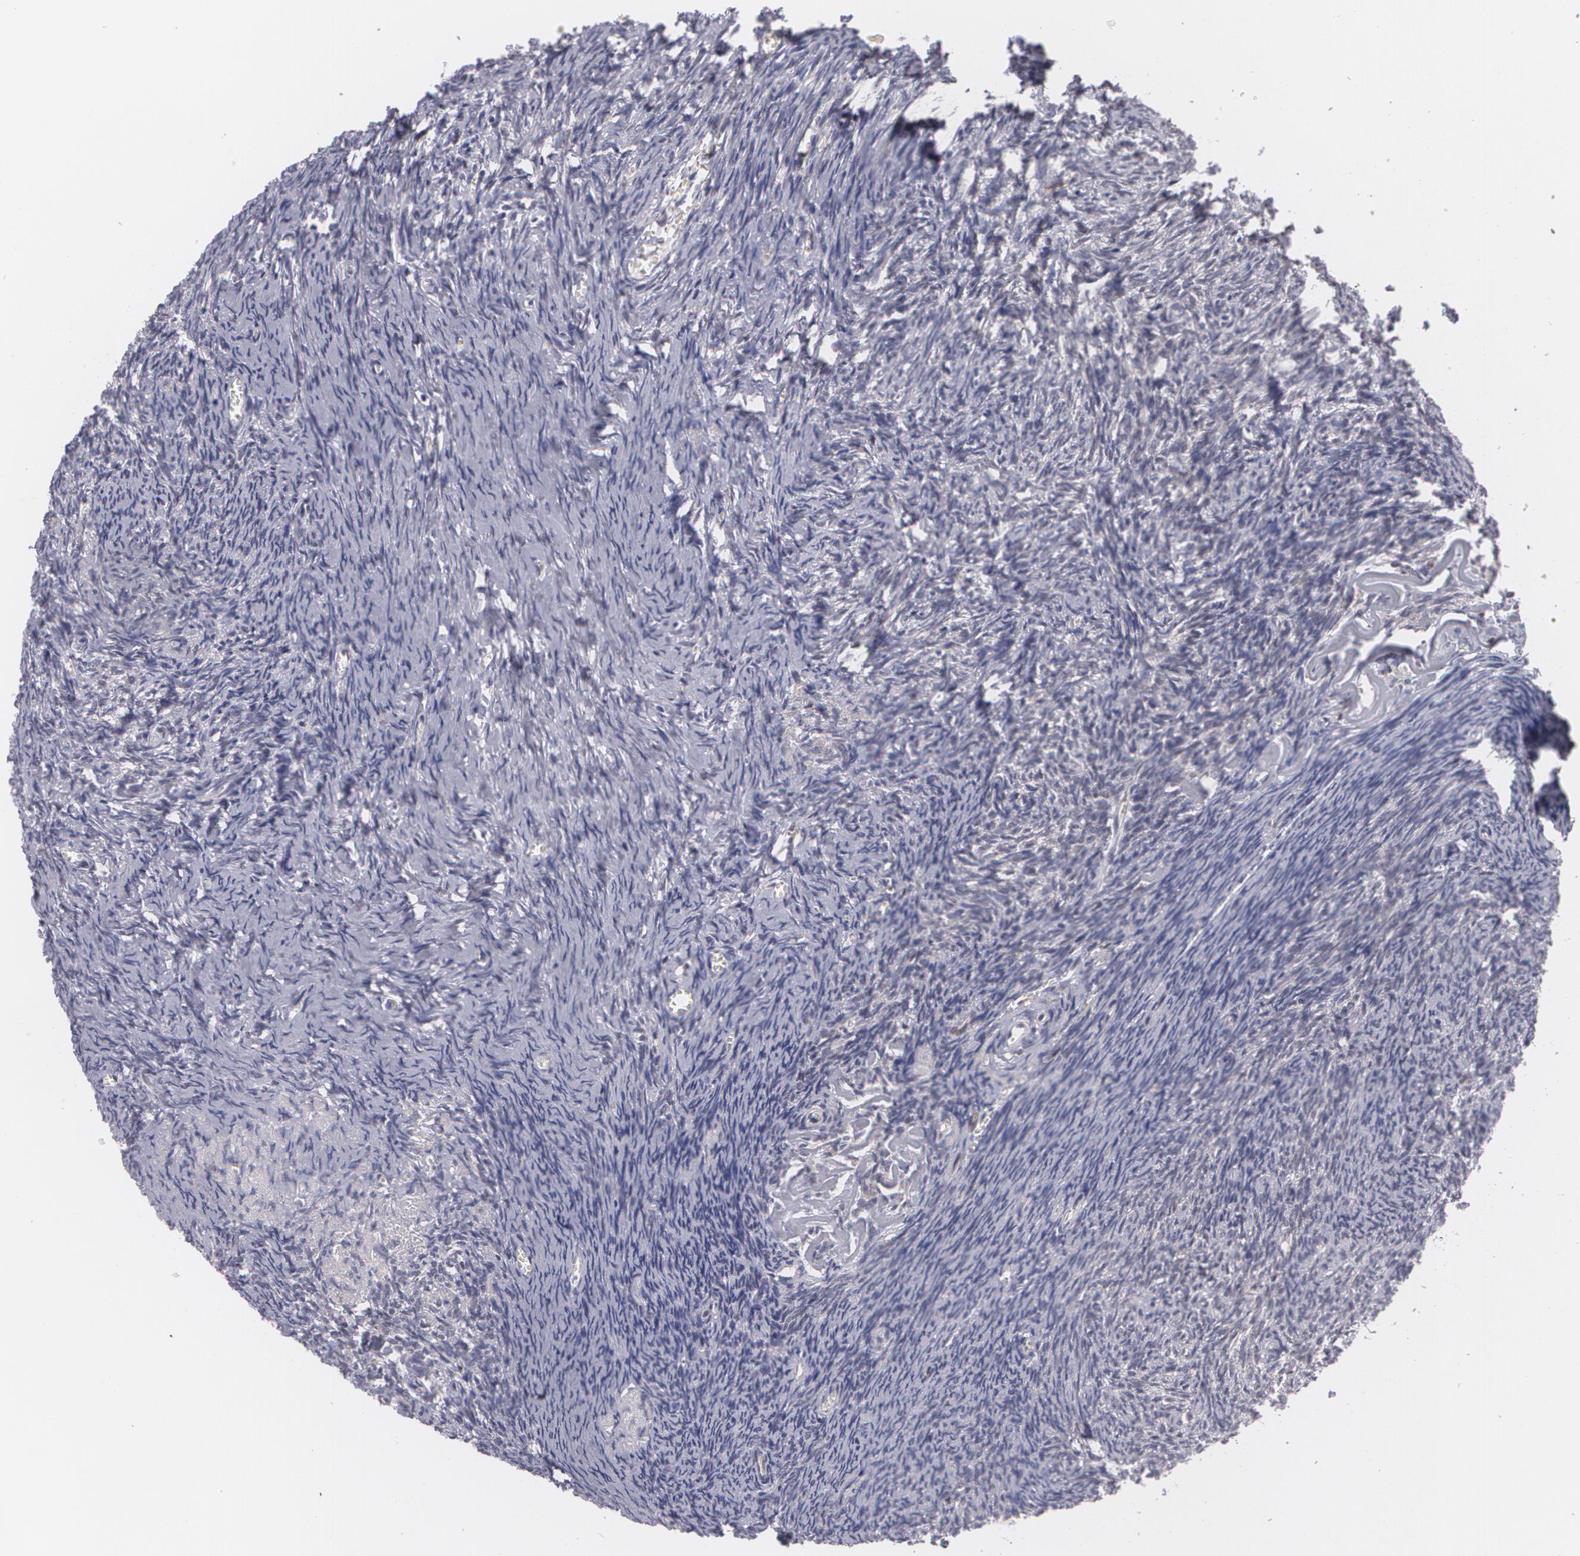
{"staining": {"intensity": "weak", "quantity": "25%-75%", "location": "cytoplasmic/membranous"}, "tissue": "ovary", "cell_type": "Follicle cells", "image_type": "normal", "snomed": [{"axis": "morphology", "description": "Normal tissue, NOS"}, {"axis": "topography", "description": "Ovary"}], "caption": "Immunohistochemistry staining of unremarkable ovary, which shows low levels of weak cytoplasmic/membranous staining in approximately 25%-75% of follicle cells indicating weak cytoplasmic/membranous protein expression. The staining was performed using DAB (brown) for protein detection and nuclei were counterstained in hematoxylin (blue).", "gene": "BCL10", "patient": {"sex": "female", "age": 54}}